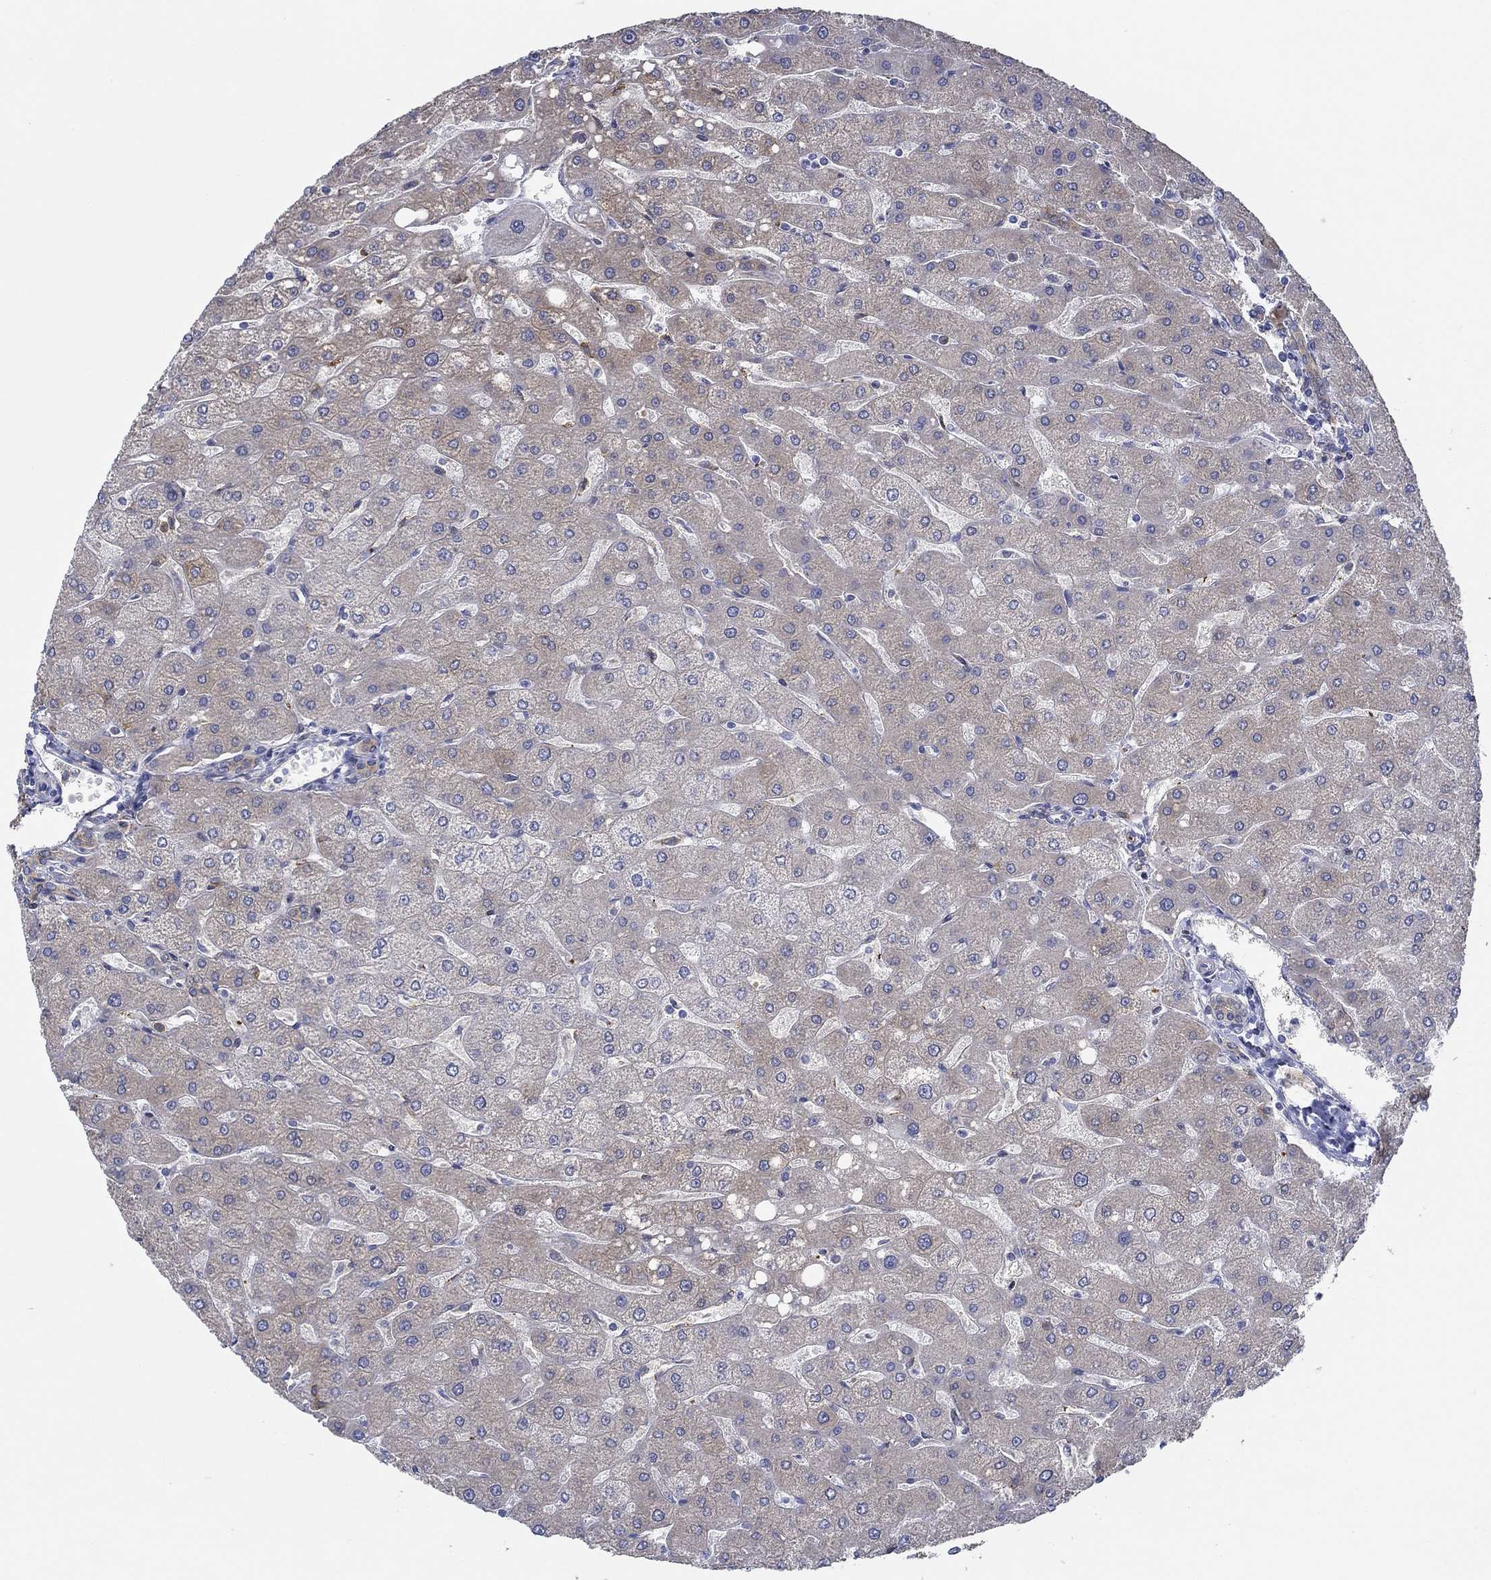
{"staining": {"intensity": "weak", "quantity": "25%-75%", "location": "cytoplasmic/membranous"}, "tissue": "liver", "cell_type": "Cholangiocytes", "image_type": "normal", "snomed": [{"axis": "morphology", "description": "Normal tissue, NOS"}, {"axis": "topography", "description": "Liver"}], "caption": "An immunohistochemistry (IHC) photomicrograph of normal tissue is shown. Protein staining in brown shows weak cytoplasmic/membranous positivity in liver within cholangiocytes. The staining was performed using DAB (3,3'-diaminobenzidine), with brown indicating positive protein expression. Nuclei are stained blue with hematoxylin.", "gene": "SLC27A3", "patient": {"sex": "male", "age": 67}}